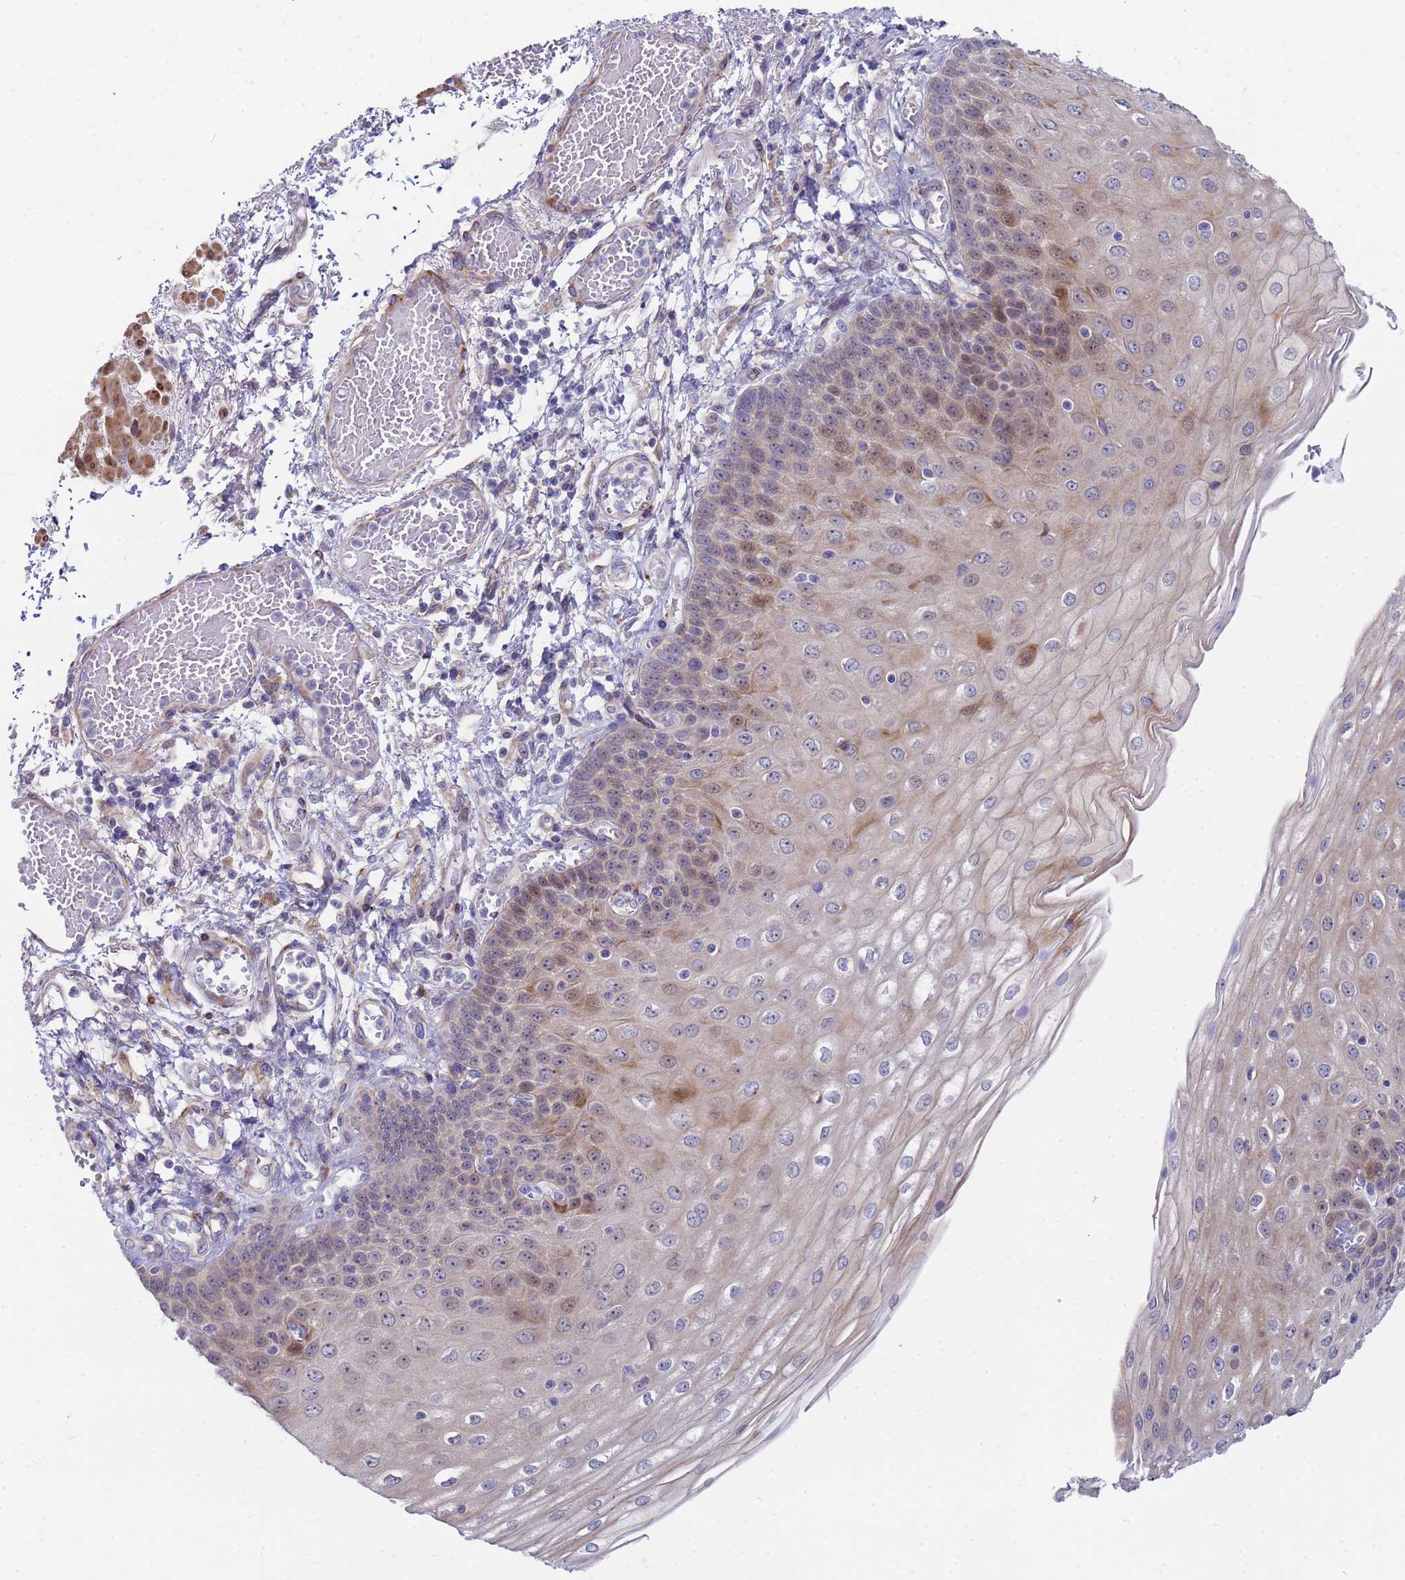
{"staining": {"intensity": "moderate", "quantity": "<25%", "location": "cytoplasmic/membranous,nuclear"}, "tissue": "esophagus", "cell_type": "Squamous epithelial cells", "image_type": "normal", "snomed": [{"axis": "morphology", "description": "Normal tissue, NOS"}, {"axis": "topography", "description": "Esophagus"}], "caption": "The immunohistochemical stain labels moderate cytoplasmic/membranous,nuclear positivity in squamous epithelial cells of benign esophagus. The protein of interest is stained brown, and the nuclei are stained in blue (DAB (3,3'-diaminobenzidine) IHC with brightfield microscopy, high magnification).", "gene": "ENOSF1", "patient": {"sex": "male", "age": 81}}